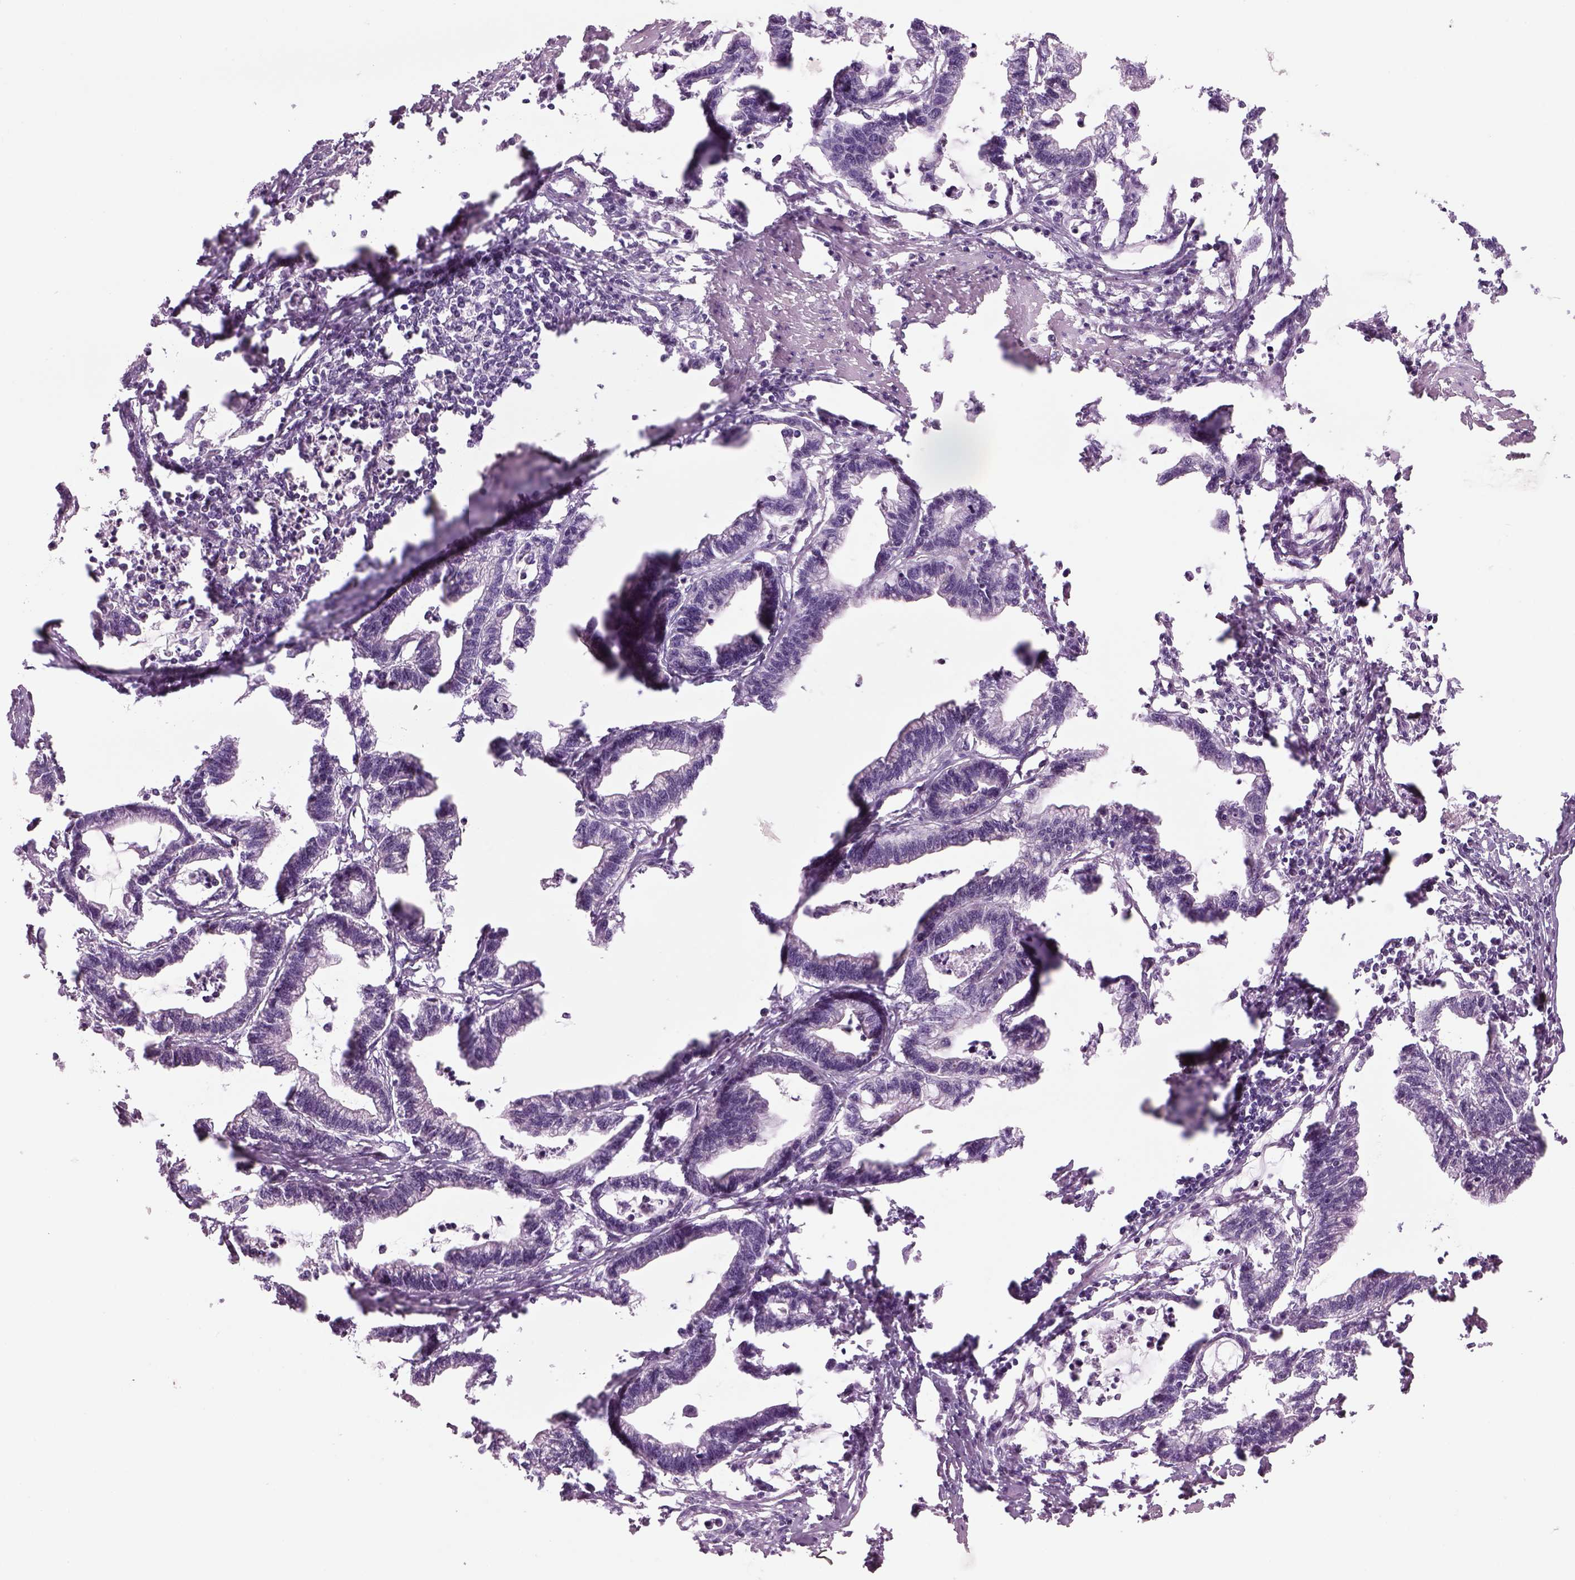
{"staining": {"intensity": "negative", "quantity": "none", "location": "none"}, "tissue": "stomach cancer", "cell_type": "Tumor cells", "image_type": "cancer", "snomed": [{"axis": "morphology", "description": "Adenocarcinoma, NOS"}, {"axis": "topography", "description": "Stomach"}], "caption": "High magnification brightfield microscopy of stomach adenocarcinoma stained with DAB (brown) and counterstained with hematoxylin (blue): tumor cells show no significant expression.", "gene": "MDH1B", "patient": {"sex": "male", "age": 83}}